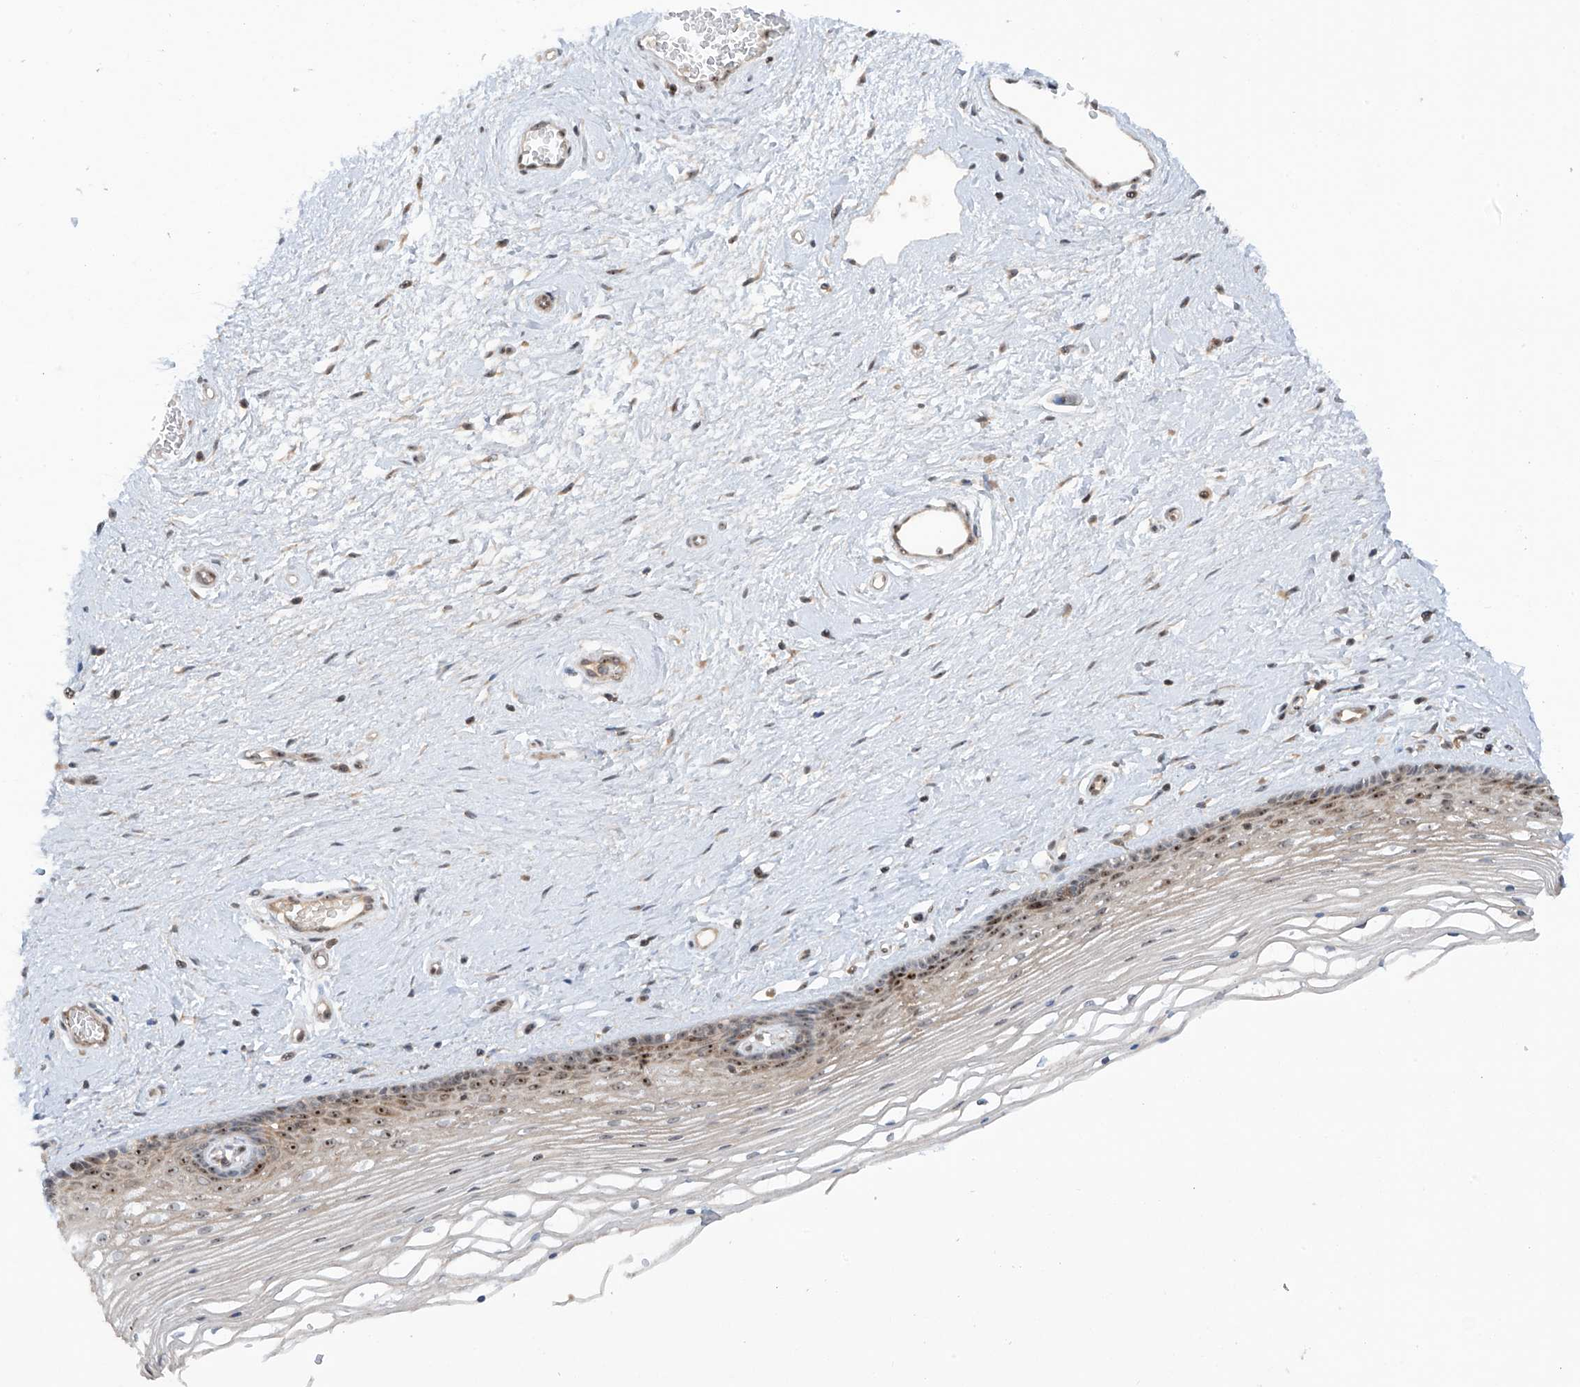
{"staining": {"intensity": "moderate", "quantity": "25%-75%", "location": "nuclear"}, "tissue": "vagina", "cell_type": "Squamous epithelial cells", "image_type": "normal", "snomed": [{"axis": "morphology", "description": "Normal tissue, NOS"}, {"axis": "topography", "description": "Vagina"}], "caption": "A brown stain labels moderate nuclear staining of a protein in squamous epithelial cells of benign vagina. The staining is performed using DAB brown chromogen to label protein expression. The nuclei are counter-stained blue using hematoxylin.", "gene": "C1orf131", "patient": {"sex": "female", "age": 46}}